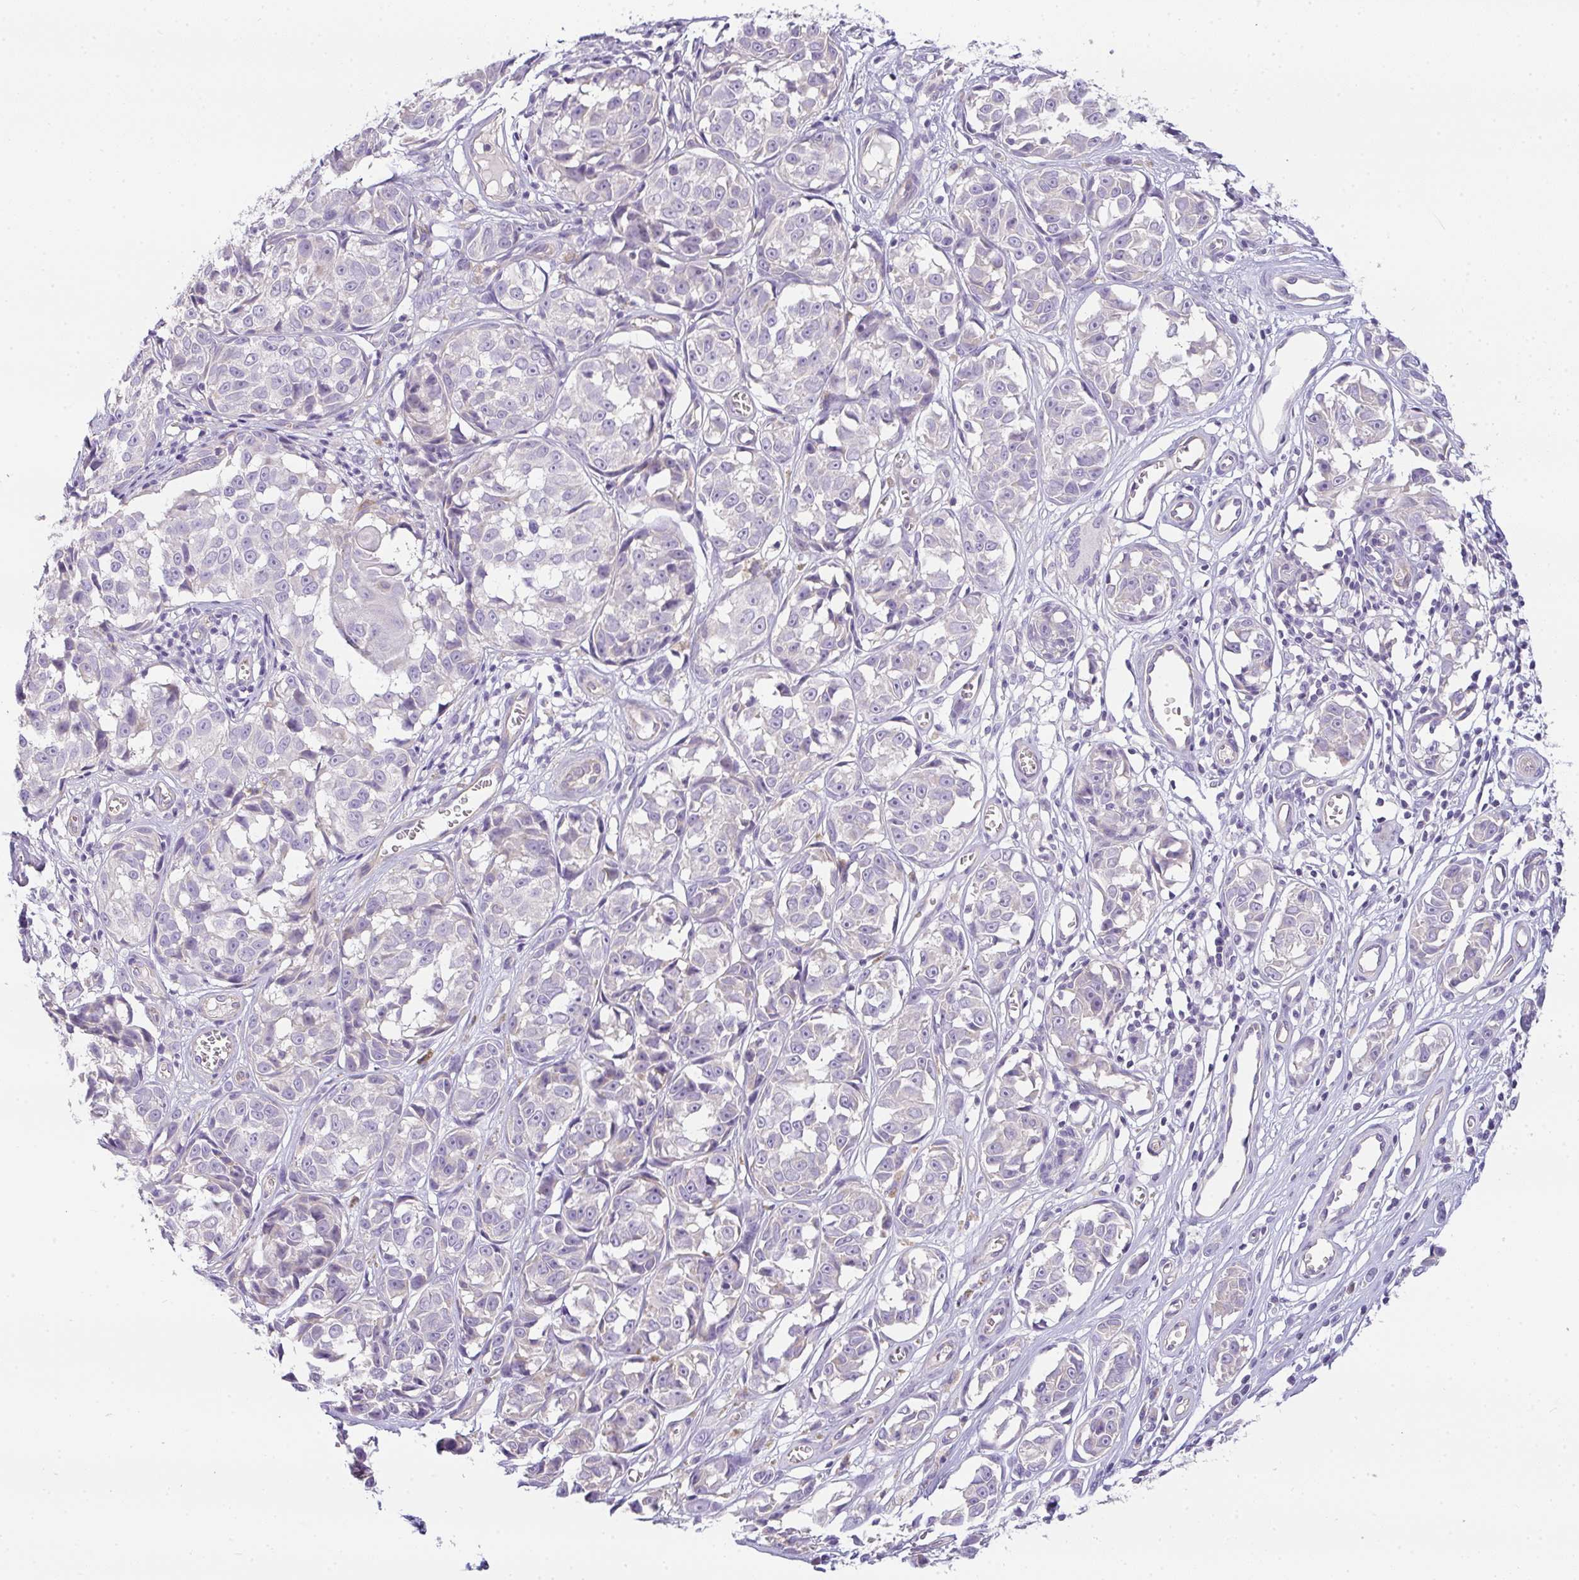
{"staining": {"intensity": "negative", "quantity": "none", "location": "none"}, "tissue": "melanoma", "cell_type": "Tumor cells", "image_type": "cancer", "snomed": [{"axis": "morphology", "description": "Malignant melanoma, NOS"}, {"axis": "topography", "description": "Skin"}], "caption": "Photomicrograph shows no protein staining in tumor cells of malignant melanoma tissue. (DAB (3,3'-diaminobenzidine) IHC with hematoxylin counter stain).", "gene": "FILIP1", "patient": {"sex": "male", "age": 73}}